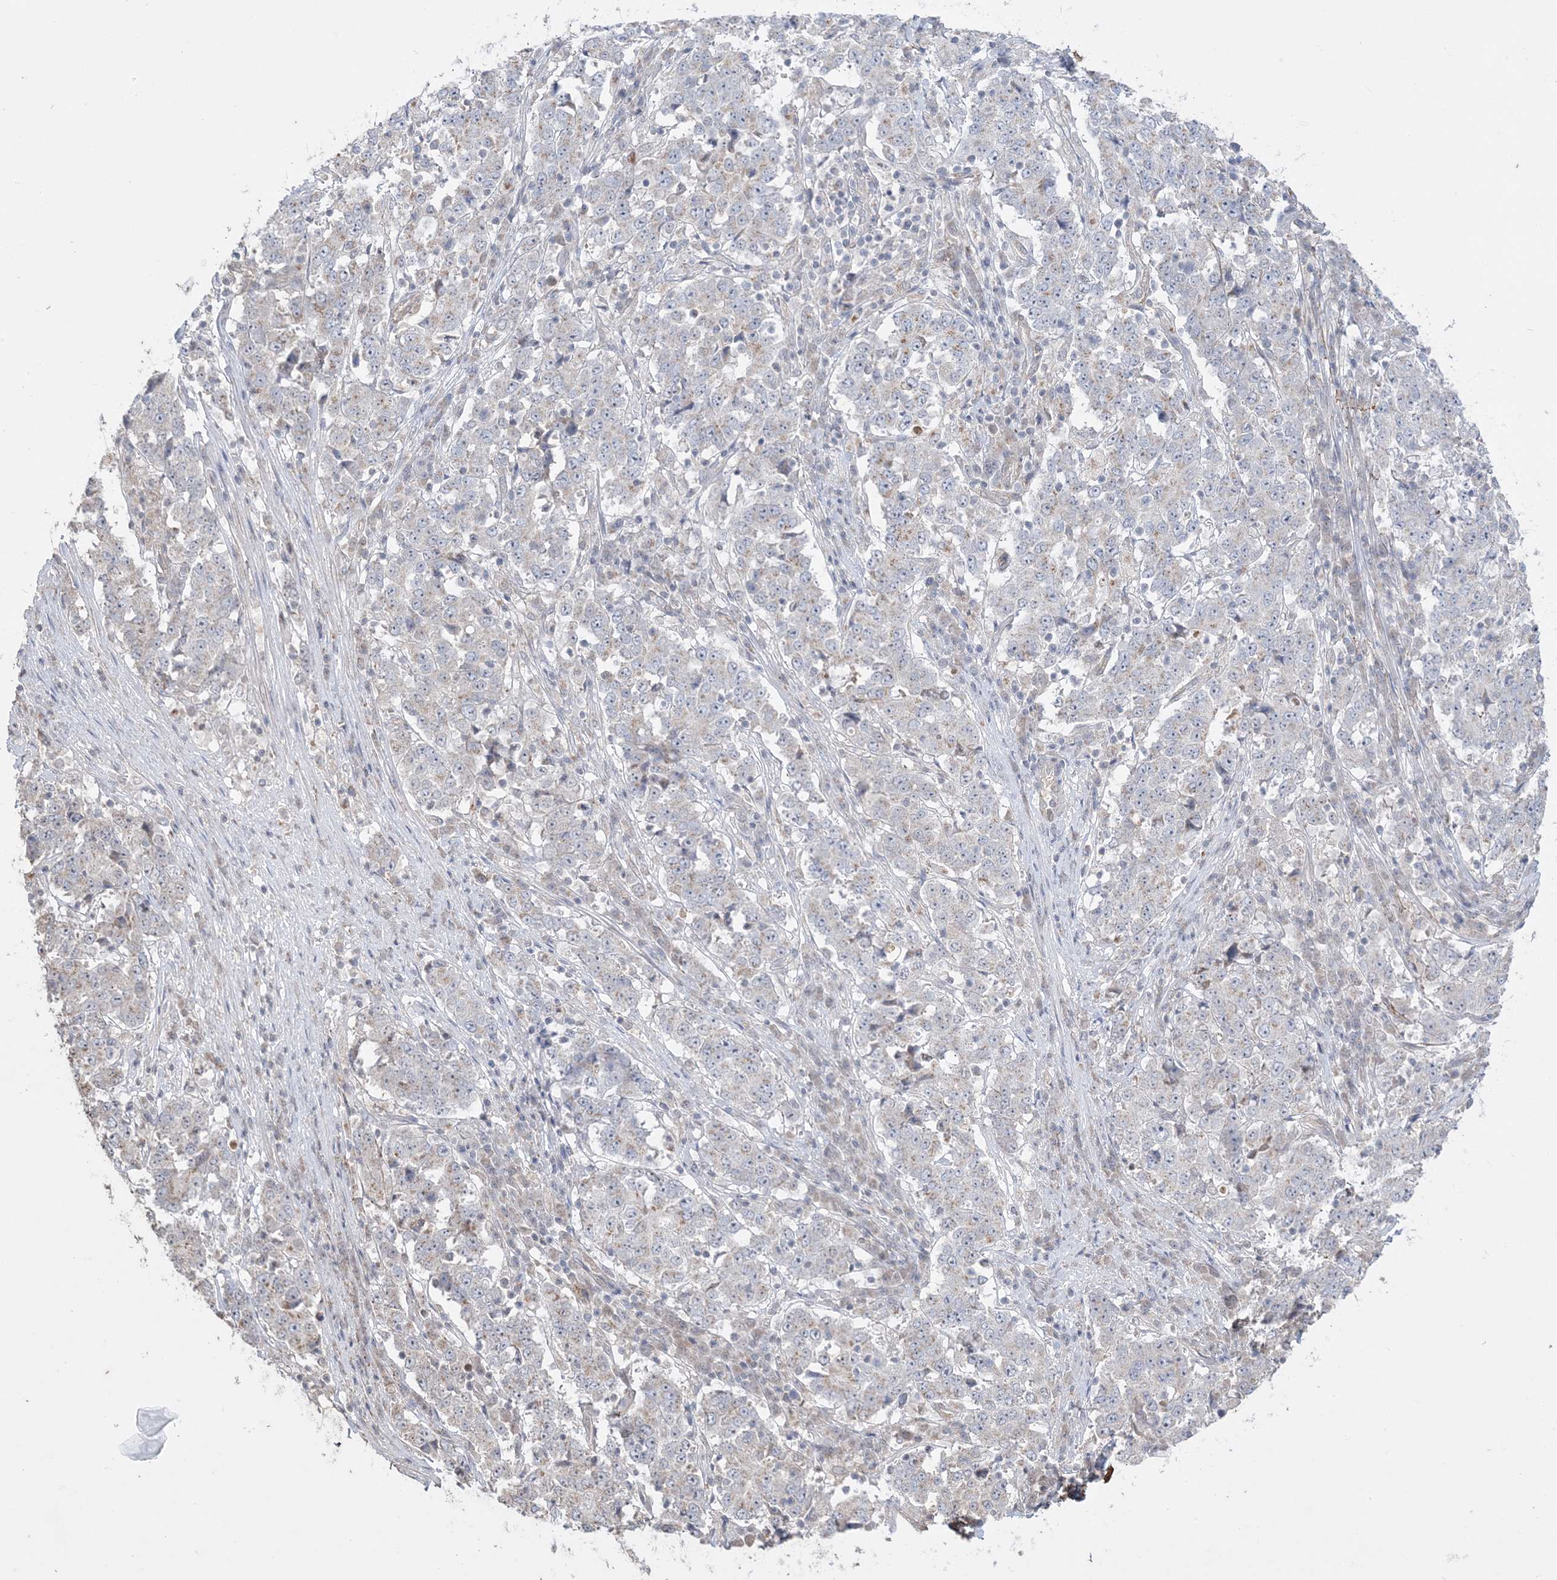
{"staining": {"intensity": "weak", "quantity": "25%-75%", "location": "cytoplasmic/membranous"}, "tissue": "stomach cancer", "cell_type": "Tumor cells", "image_type": "cancer", "snomed": [{"axis": "morphology", "description": "Adenocarcinoma, NOS"}, {"axis": "topography", "description": "Stomach"}], "caption": "A histopathology image showing weak cytoplasmic/membranous positivity in about 25%-75% of tumor cells in stomach cancer, as visualized by brown immunohistochemical staining.", "gene": "XRN1", "patient": {"sex": "male", "age": 59}}